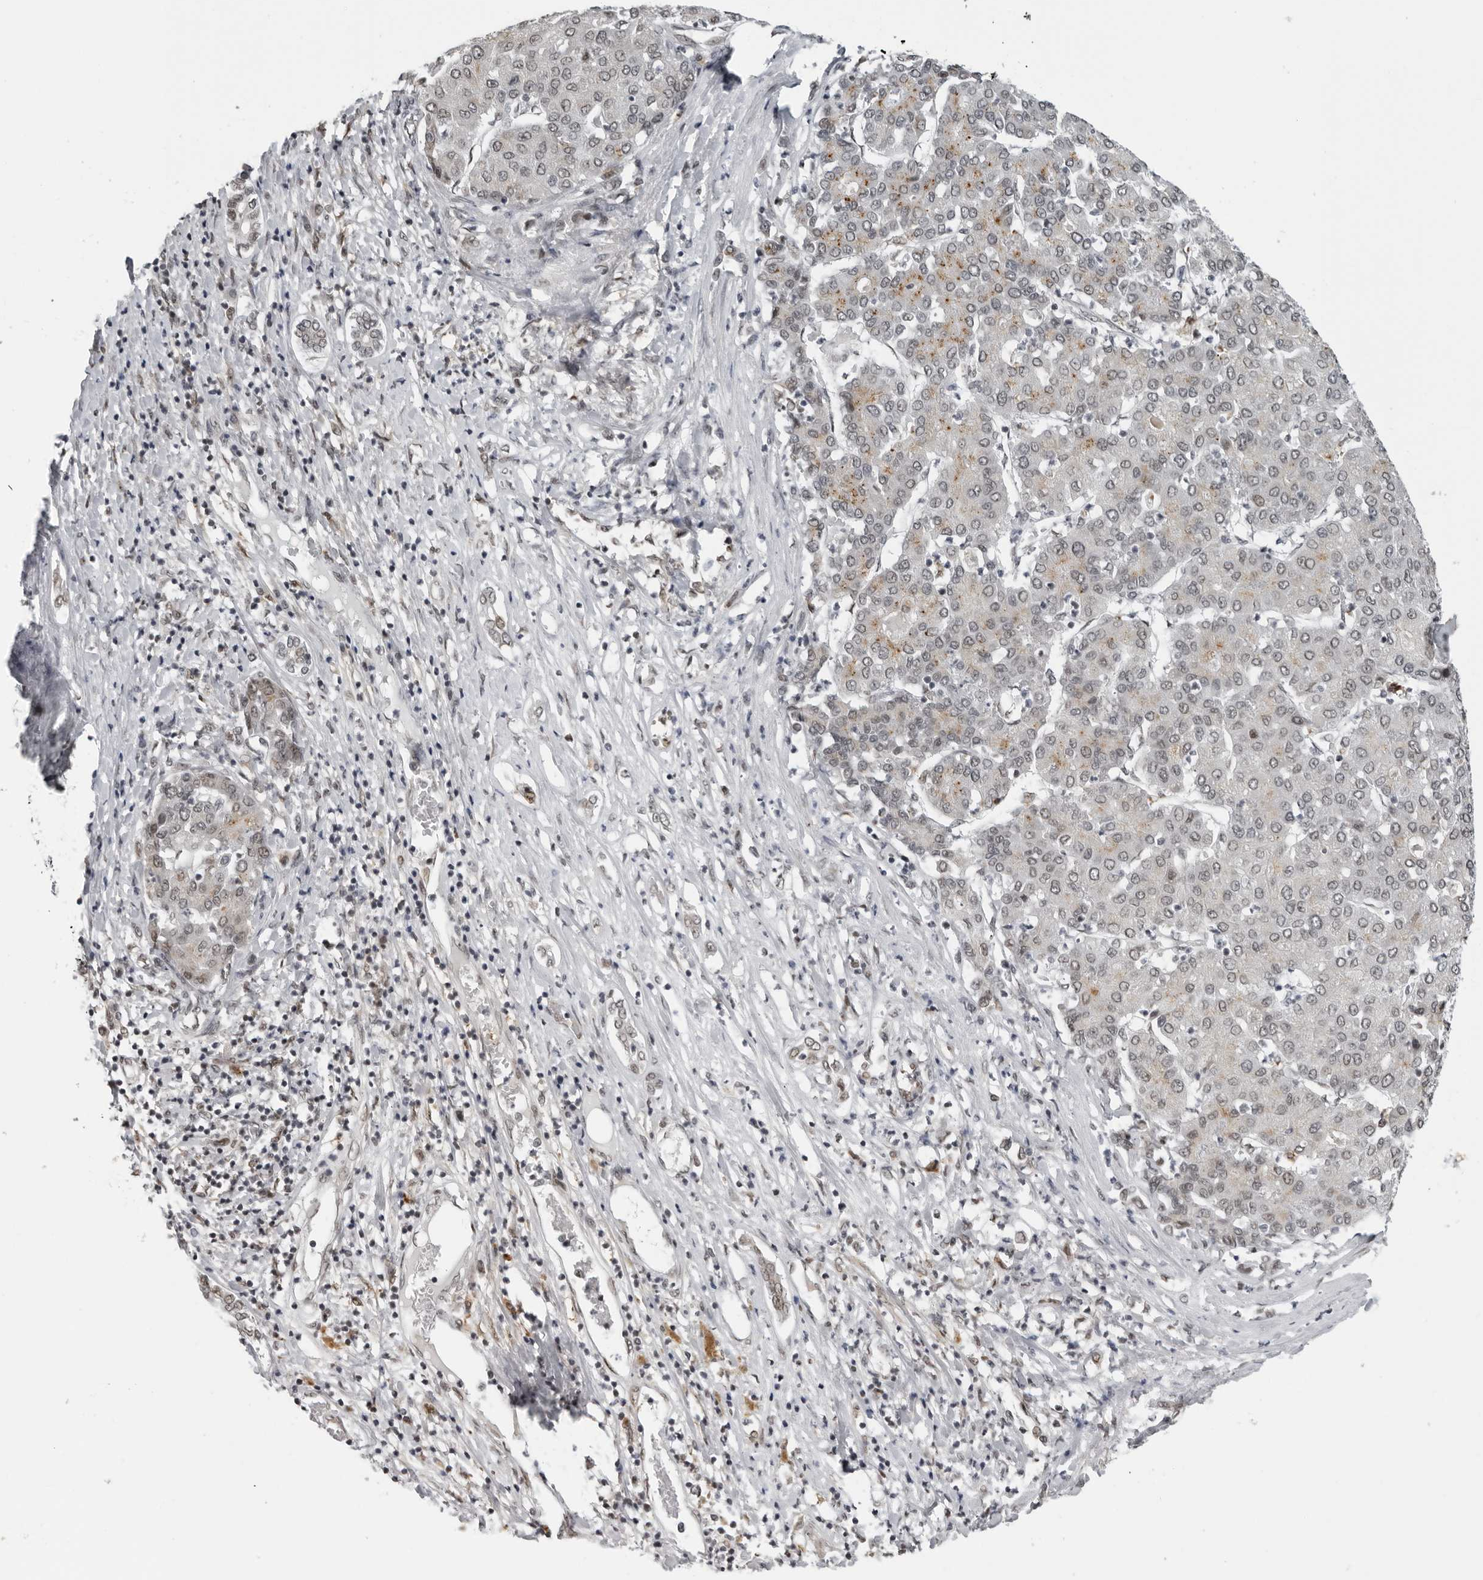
{"staining": {"intensity": "weak", "quantity": "<25%", "location": "nuclear"}, "tissue": "liver cancer", "cell_type": "Tumor cells", "image_type": "cancer", "snomed": [{"axis": "morphology", "description": "Carcinoma, Hepatocellular, NOS"}, {"axis": "topography", "description": "Liver"}], "caption": "A micrograph of liver cancer stained for a protein reveals no brown staining in tumor cells.", "gene": "MAF", "patient": {"sex": "male", "age": 65}}